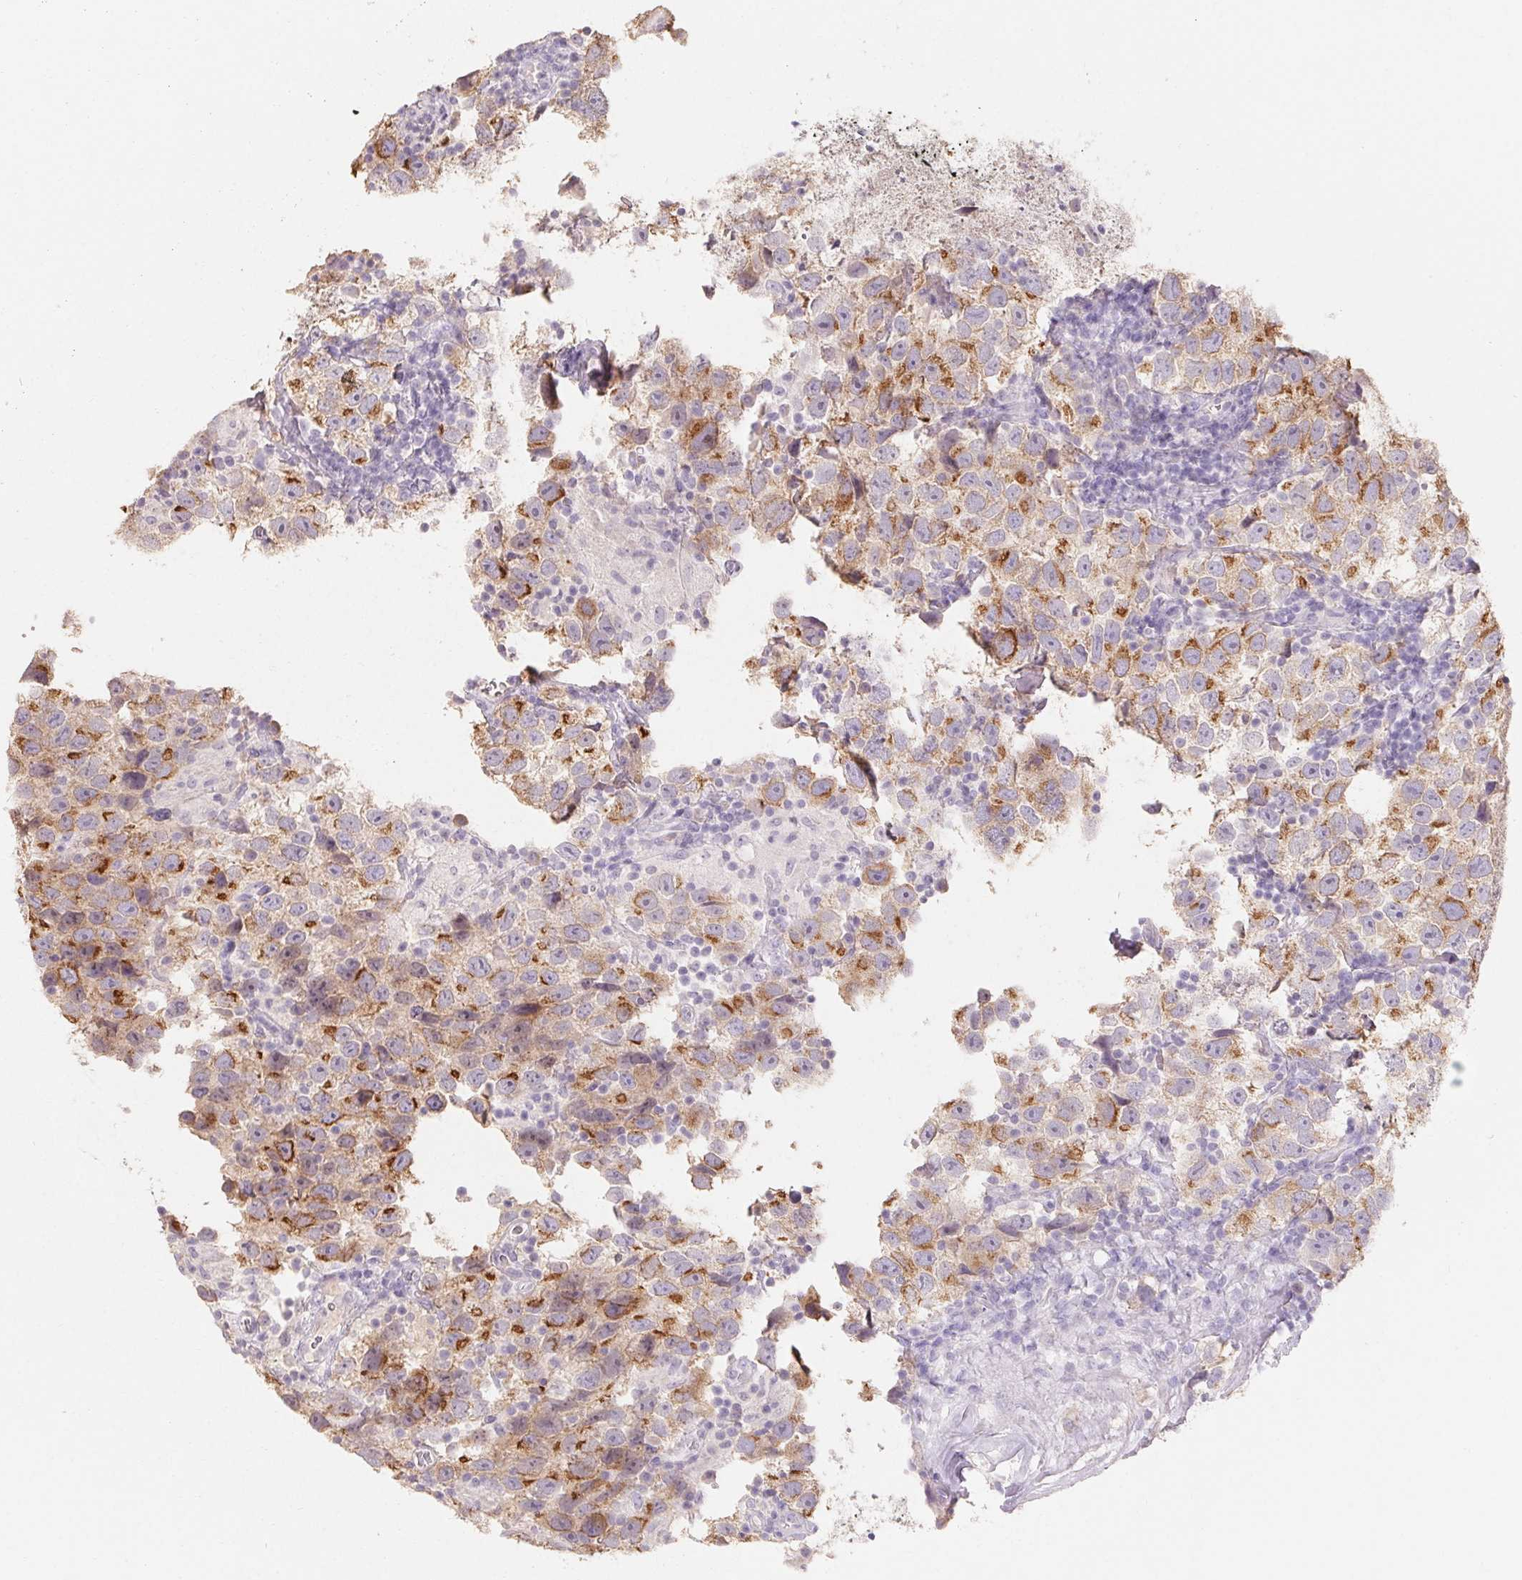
{"staining": {"intensity": "strong", "quantity": "25%-75%", "location": "cytoplasmic/membranous"}, "tissue": "testis cancer", "cell_type": "Tumor cells", "image_type": "cancer", "snomed": [{"axis": "morphology", "description": "Seminoma, NOS"}, {"axis": "topography", "description": "Testis"}], "caption": "Testis seminoma stained with a protein marker exhibits strong staining in tumor cells.", "gene": "MAP7D2", "patient": {"sex": "male", "age": 26}}